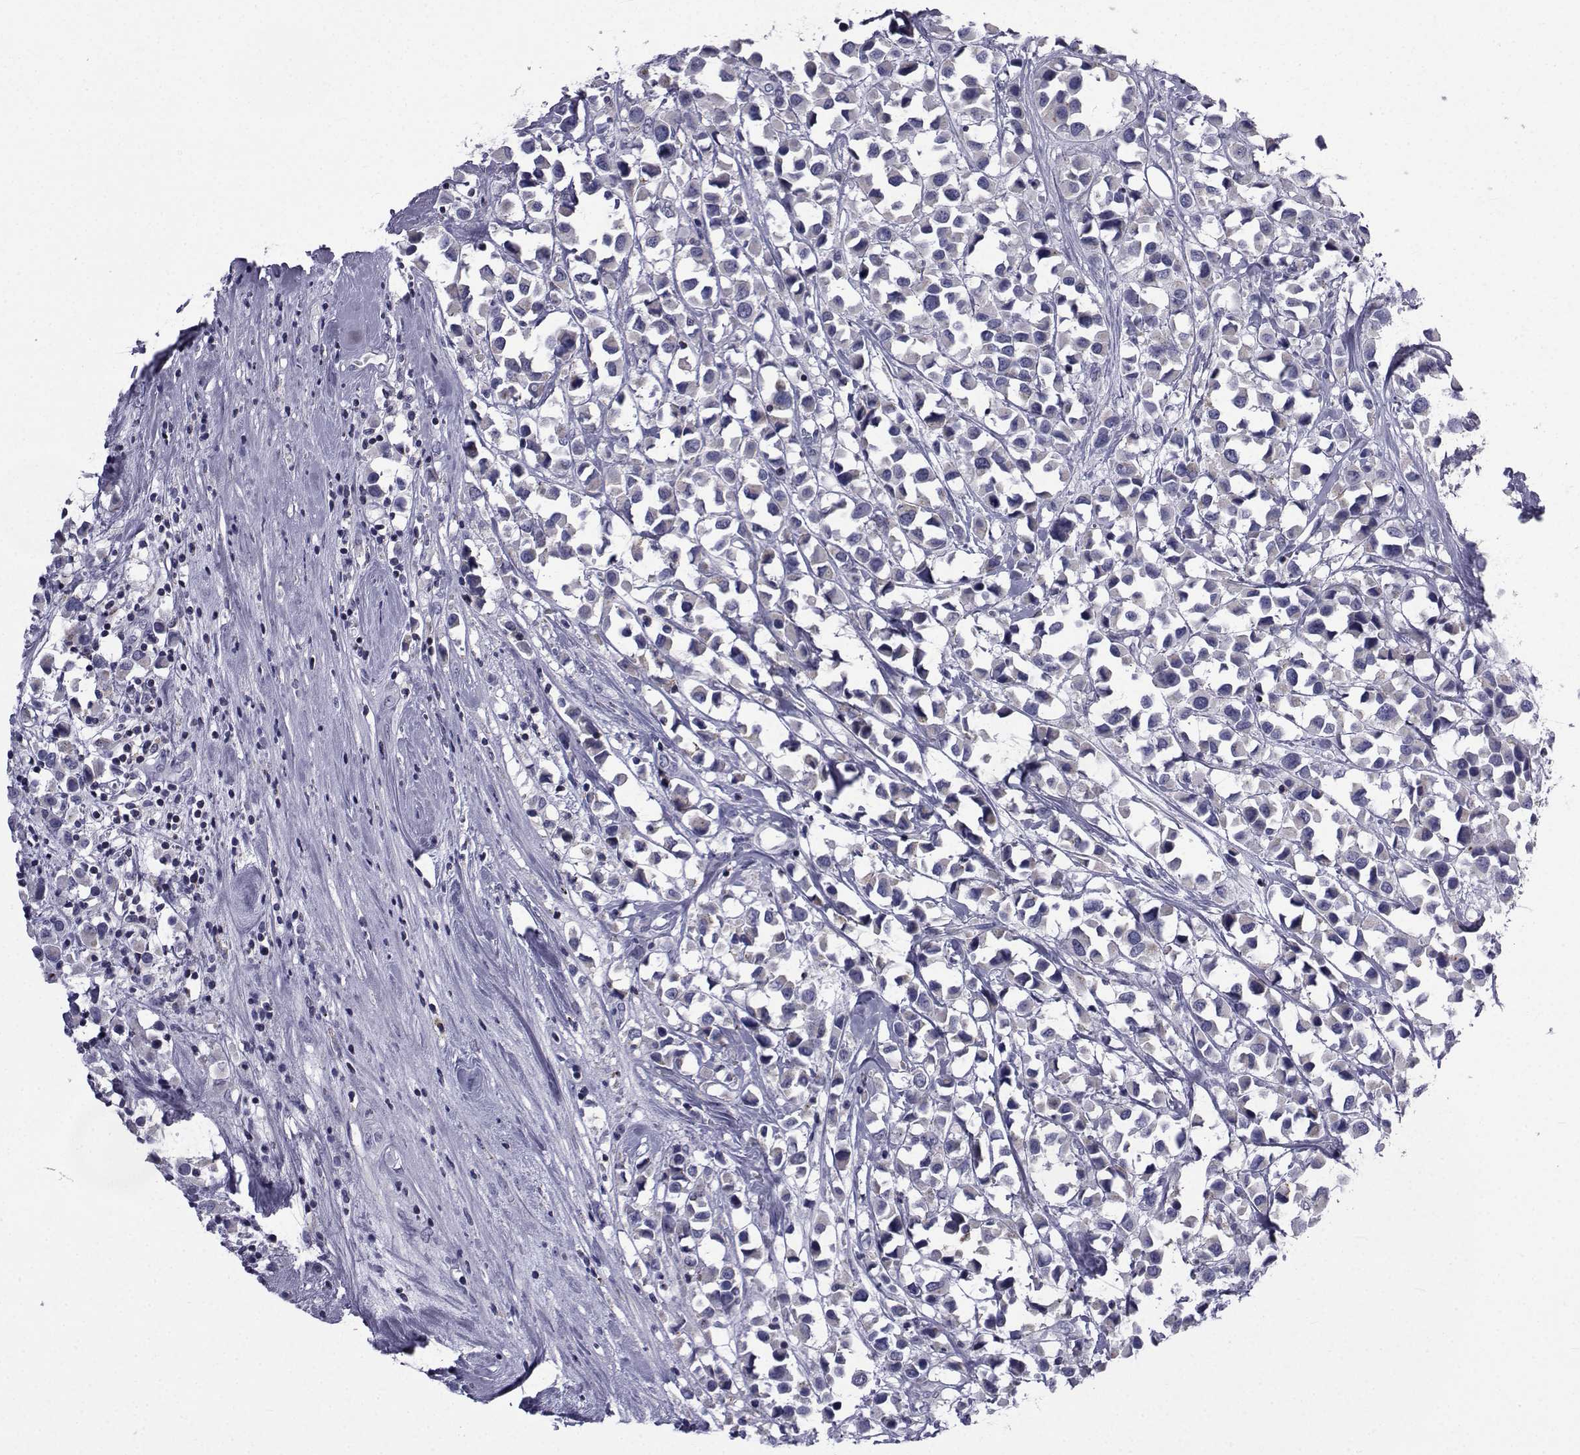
{"staining": {"intensity": "weak", "quantity": "25%-75%", "location": "cytoplasmic/membranous"}, "tissue": "breast cancer", "cell_type": "Tumor cells", "image_type": "cancer", "snomed": [{"axis": "morphology", "description": "Duct carcinoma"}, {"axis": "topography", "description": "Breast"}], "caption": "This is an image of IHC staining of breast cancer (intraductal carcinoma), which shows weak expression in the cytoplasmic/membranous of tumor cells.", "gene": "PDE6H", "patient": {"sex": "female", "age": 61}}